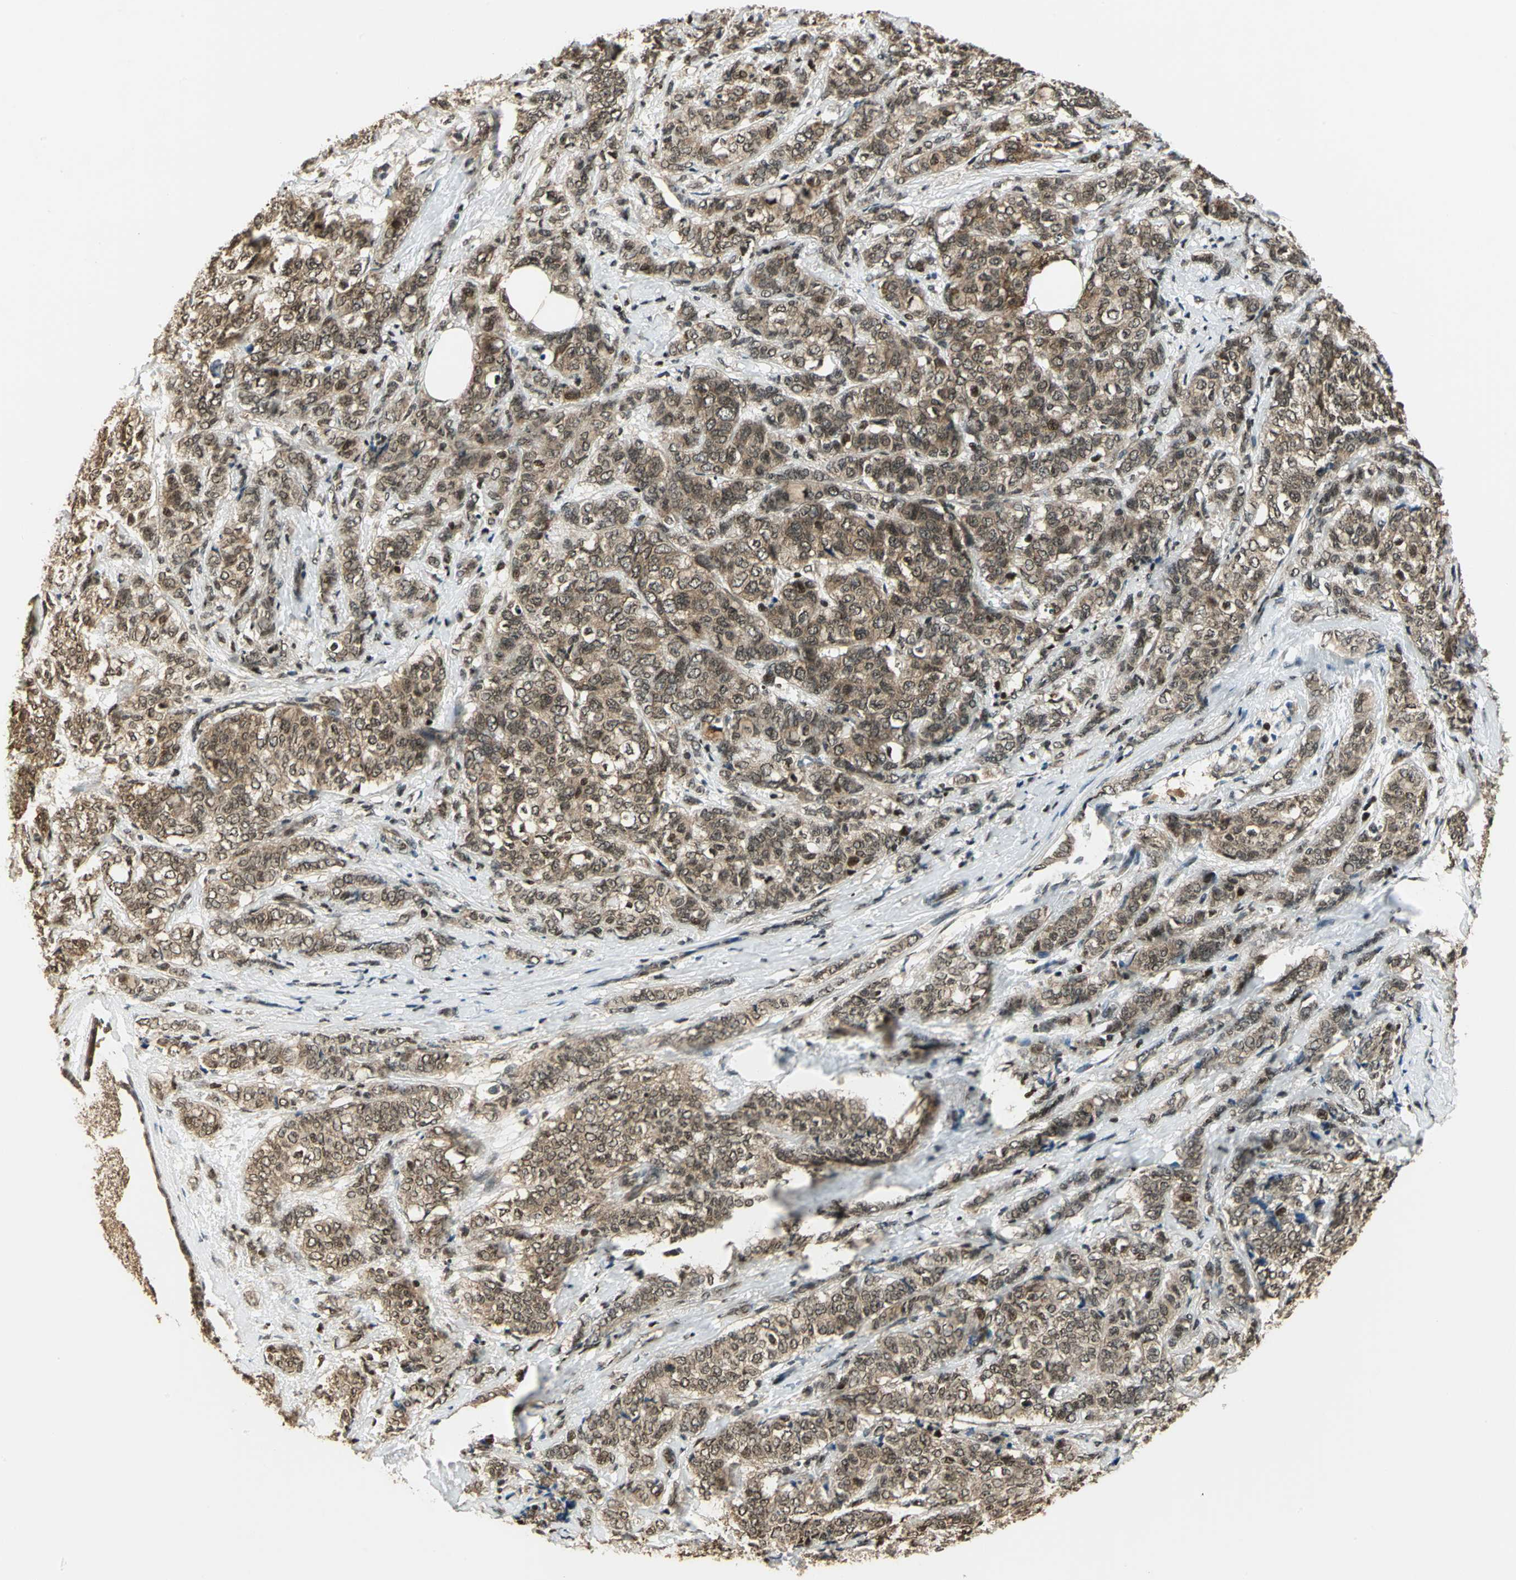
{"staining": {"intensity": "moderate", "quantity": ">75%", "location": "cytoplasmic/membranous,nuclear"}, "tissue": "breast cancer", "cell_type": "Tumor cells", "image_type": "cancer", "snomed": [{"axis": "morphology", "description": "Lobular carcinoma"}, {"axis": "topography", "description": "Breast"}], "caption": "Tumor cells demonstrate medium levels of moderate cytoplasmic/membranous and nuclear staining in approximately >75% of cells in human breast cancer.", "gene": "PSMC3", "patient": {"sex": "female", "age": 60}}